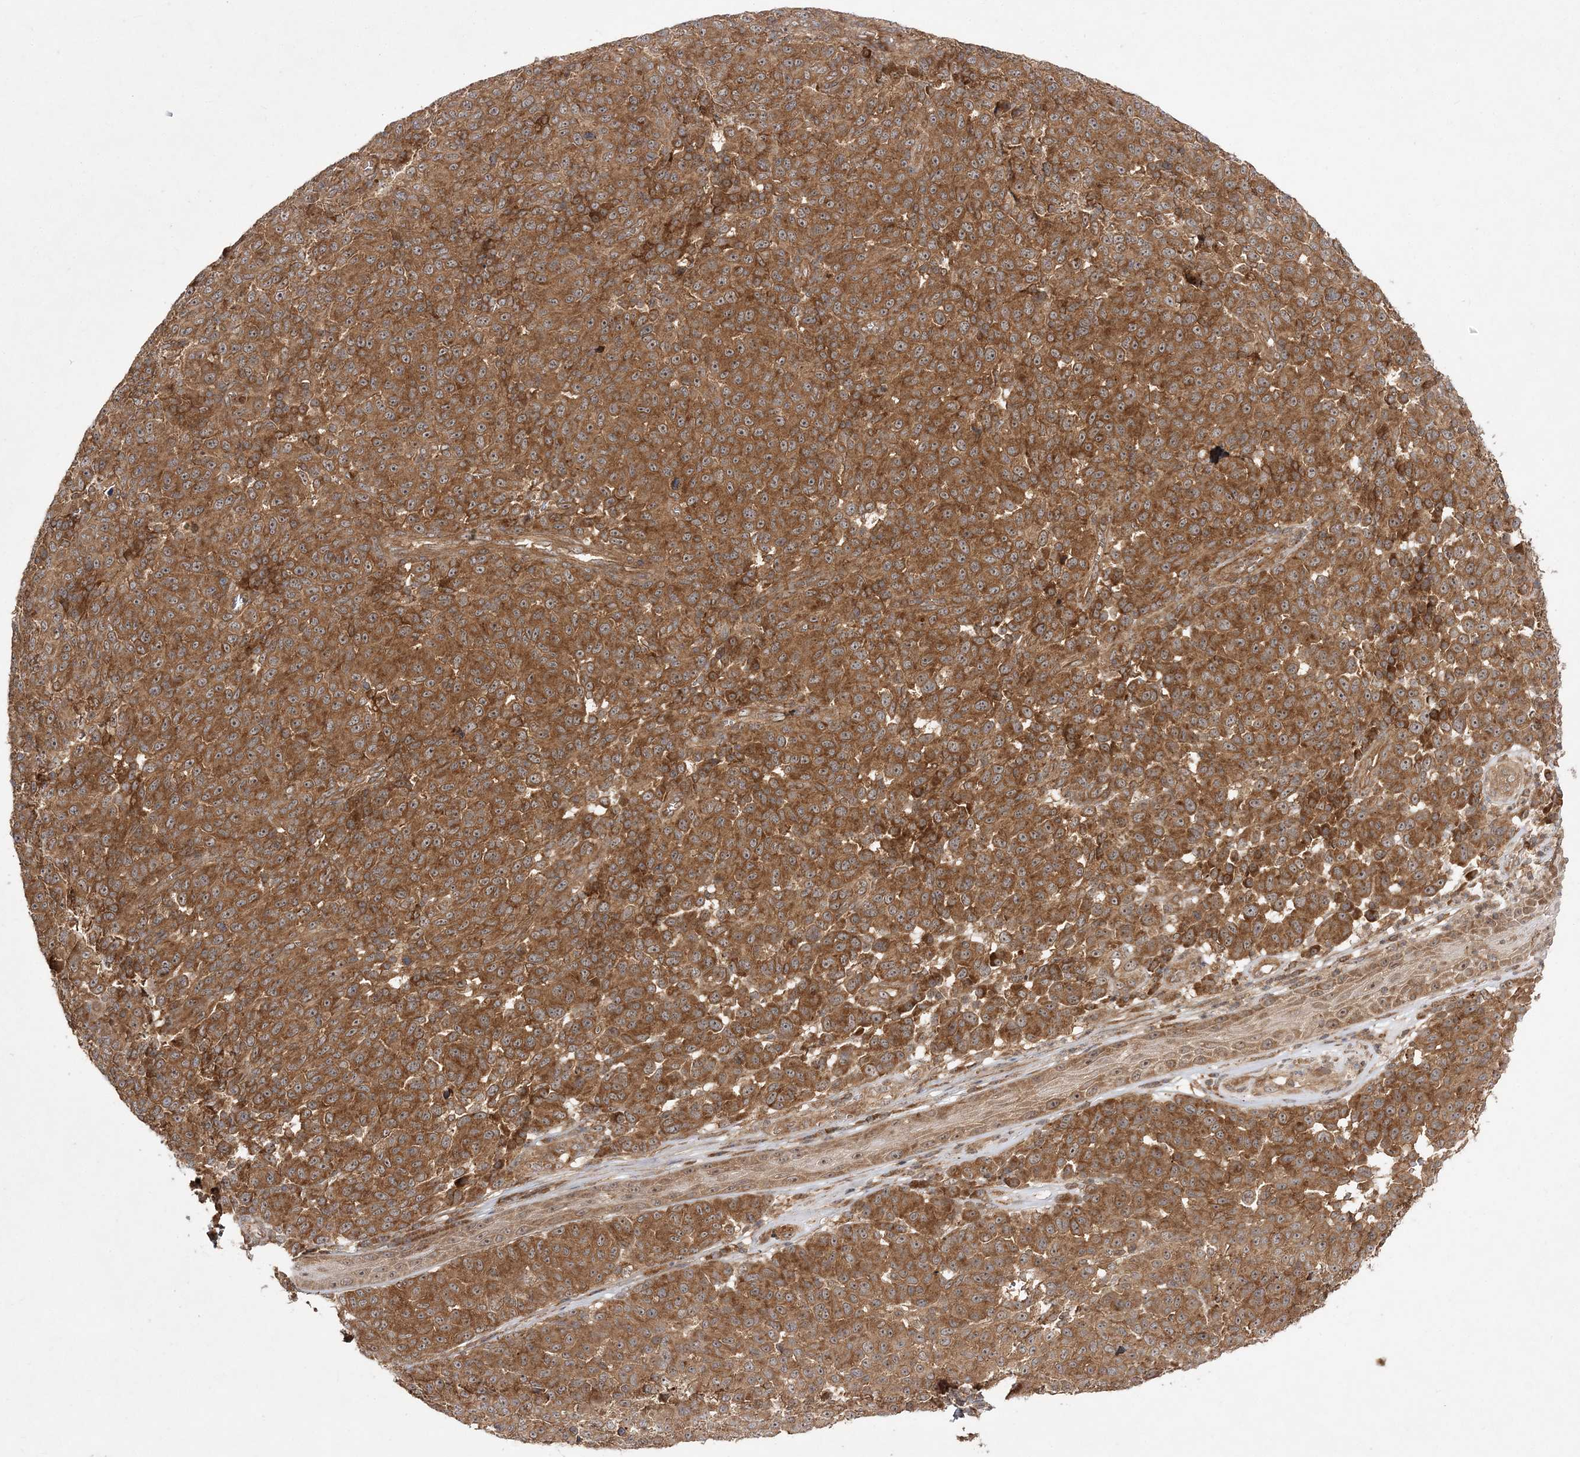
{"staining": {"intensity": "moderate", "quantity": ">75%", "location": "cytoplasmic/membranous,nuclear"}, "tissue": "melanoma", "cell_type": "Tumor cells", "image_type": "cancer", "snomed": [{"axis": "morphology", "description": "Malignant melanoma, NOS"}, {"axis": "topography", "description": "Skin"}], "caption": "Tumor cells display moderate cytoplasmic/membranous and nuclear staining in about >75% of cells in melanoma.", "gene": "TMEM9B", "patient": {"sex": "male", "age": 49}}